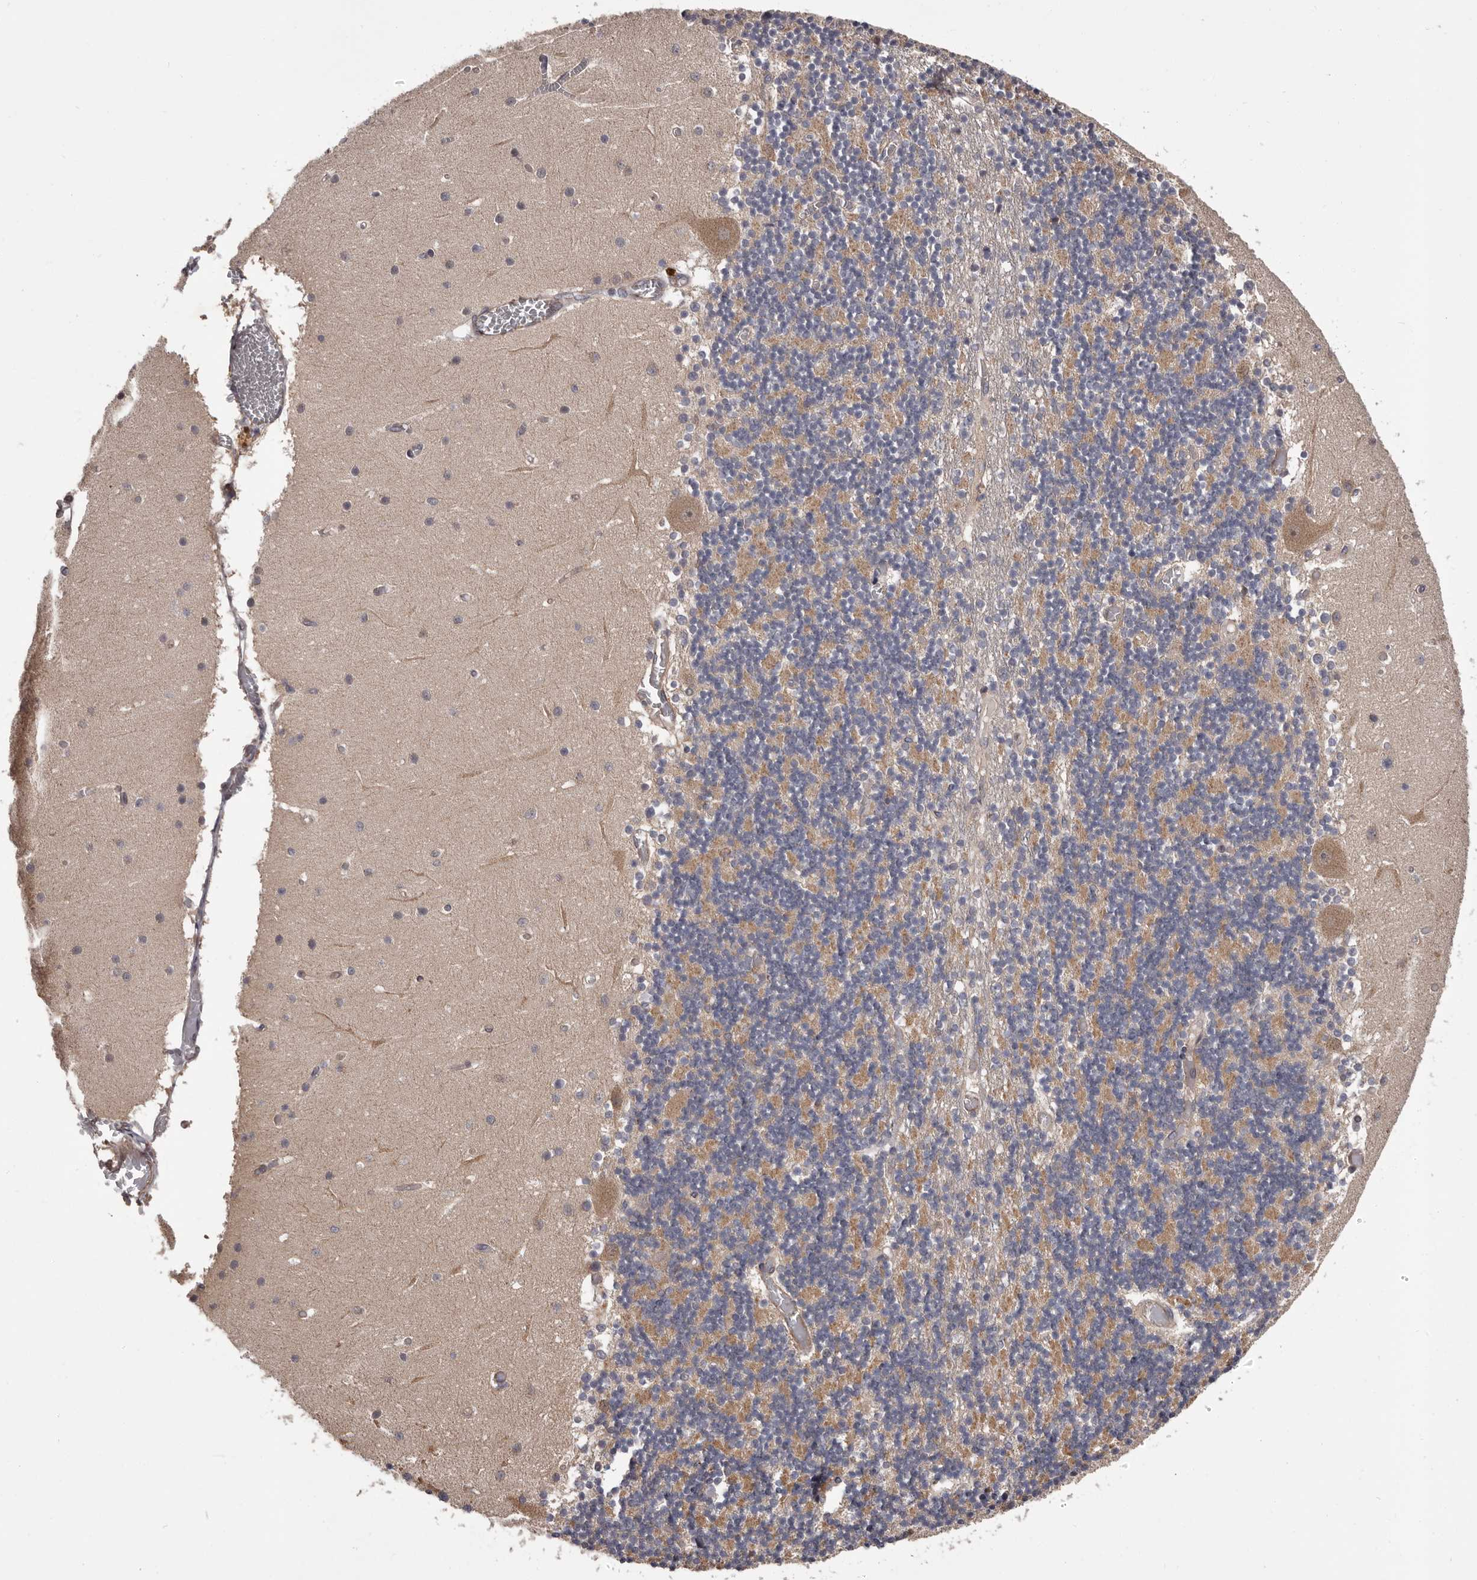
{"staining": {"intensity": "moderate", "quantity": "25%-75%", "location": "cytoplasmic/membranous"}, "tissue": "cerebellum", "cell_type": "Cells in granular layer", "image_type": "normal", "snomed": [{"axis": "morphology", "description": "Normal tissue, NOS"}, {"axis": "topography", "description": "Cerebellum"}], "caption": "Cerebellum was stained to show a protein in brown. There is medium levels of moderate cytoplasmic/membranous expression in approximately 25%-75% of cells in granular layer. (IHC, brightfield microscopy, high magnification).", "gene": "VPS37A", "patient": {"sex": "female", "age": 28}}